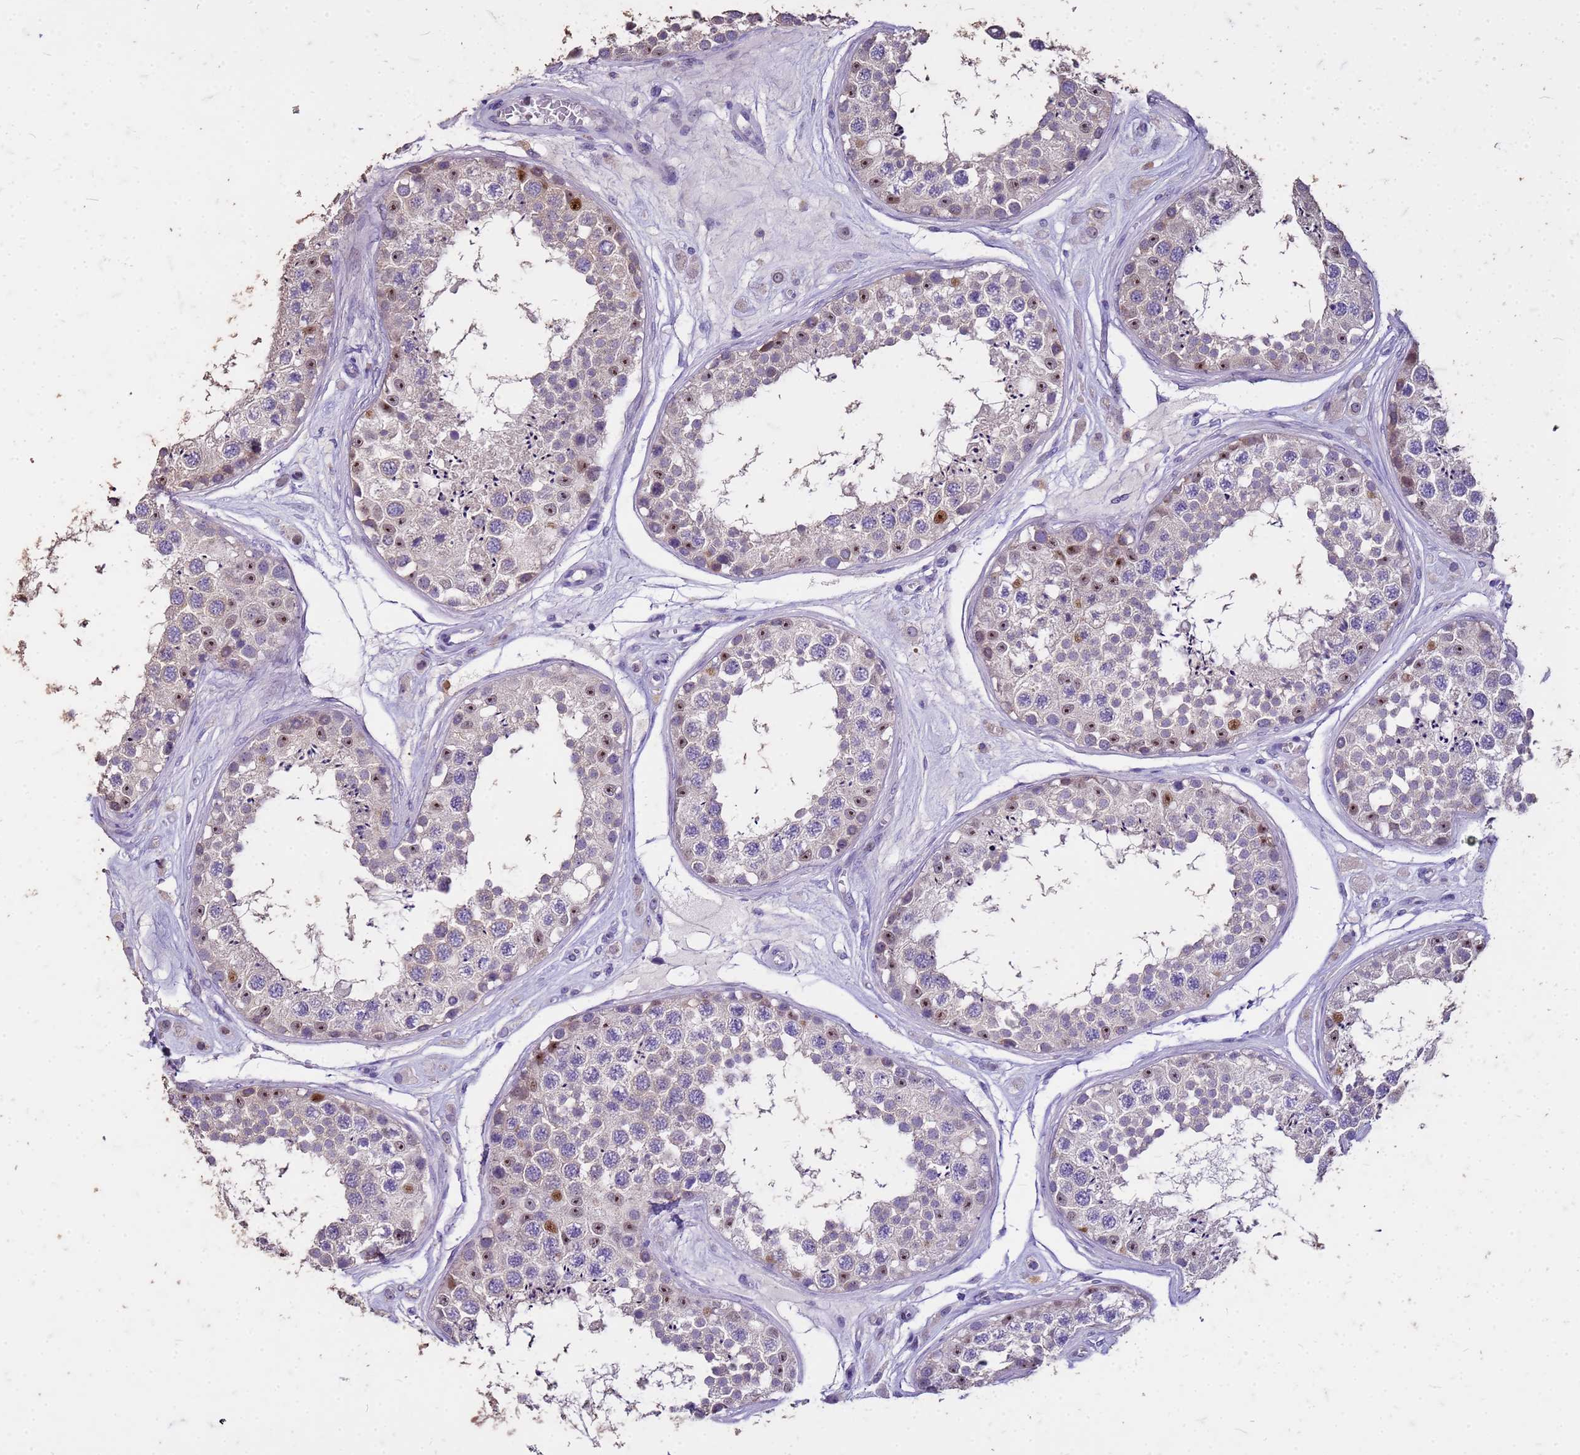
{"staining": {"intensity": "moderate", "quantity": "<25%", "location": "nuclear"}, "tissue": "testis", "cell_type": "Cells in seminiferous ducts", "image_type": "normal", "snomed": [{"axis": "morphology", "description": "Normal tissue, NOS"}, {"axis": "topography", "description": "Testis"}], "caption": "Immunohistochemistry staining of benign testis, which reveals low levels of moderate nuclear staining in about <25% of cells in seminiferous ducts indicating moderate nuclear protein expression. The staining was performed using DAB (3,3'-diaminobenzidine) (brown) for protein detection and nuclei were counterstained in hematoxylin (blue).", "gene": "FAM184B", "patient": {"sex": "male", "age": 25}}